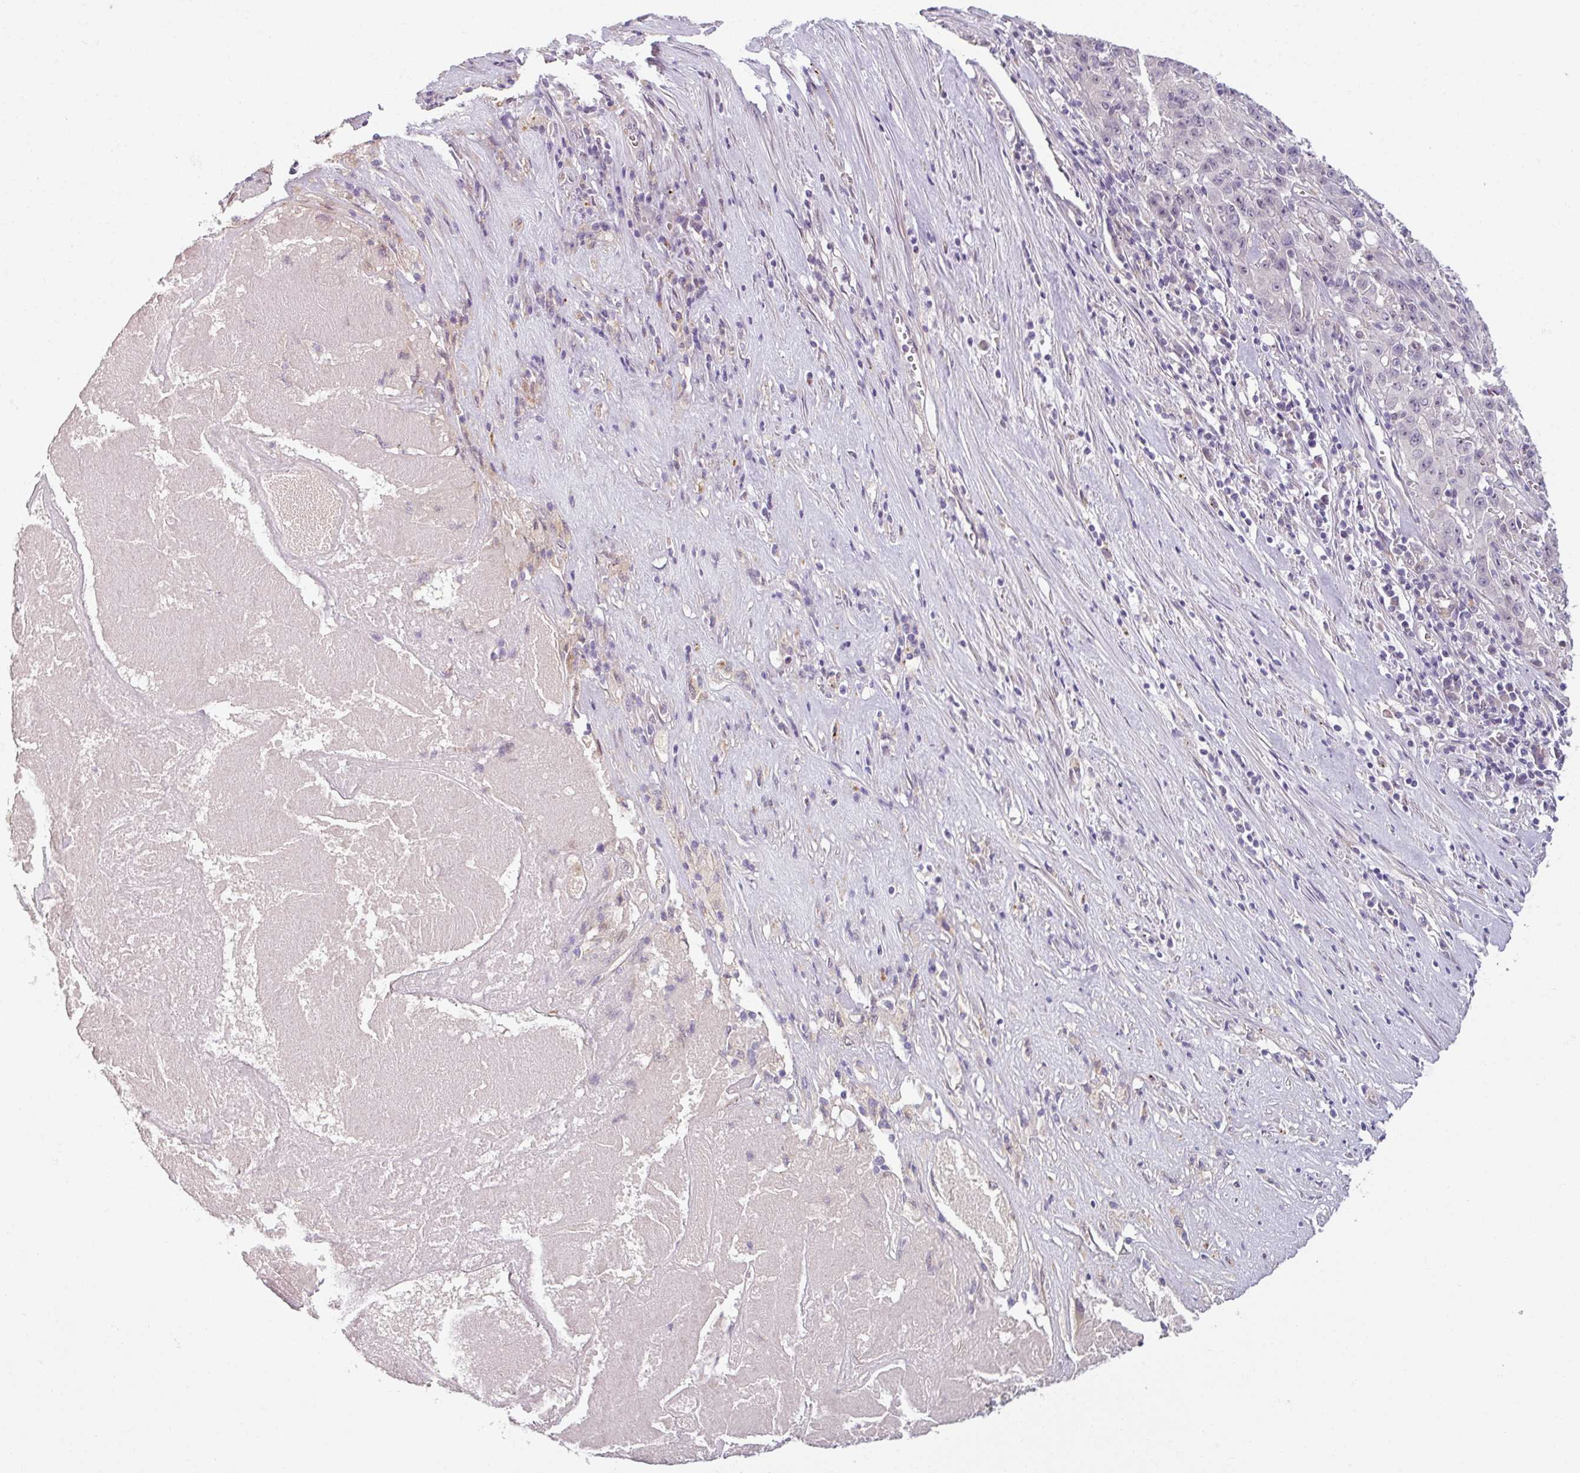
{"staining": {"intensity": "negative", "quantity": "none", "location": "none"}, "tissue": "pancreatic cancer", "cell_type": "Tumor cells", "image_type": "cancer", "snomed": [{"axis": "morphology", "description": "Adenocarcinoma, NOS"}, {"axis": "topography", "description": "Pancreas"}], "caption": "This is an IHC photomicrograph of human pancreatic adenocarcinoma. There is no positivity in tumor cells.", "gene": "UVSSA", "patient": {"sex": "male", "age": 63}}